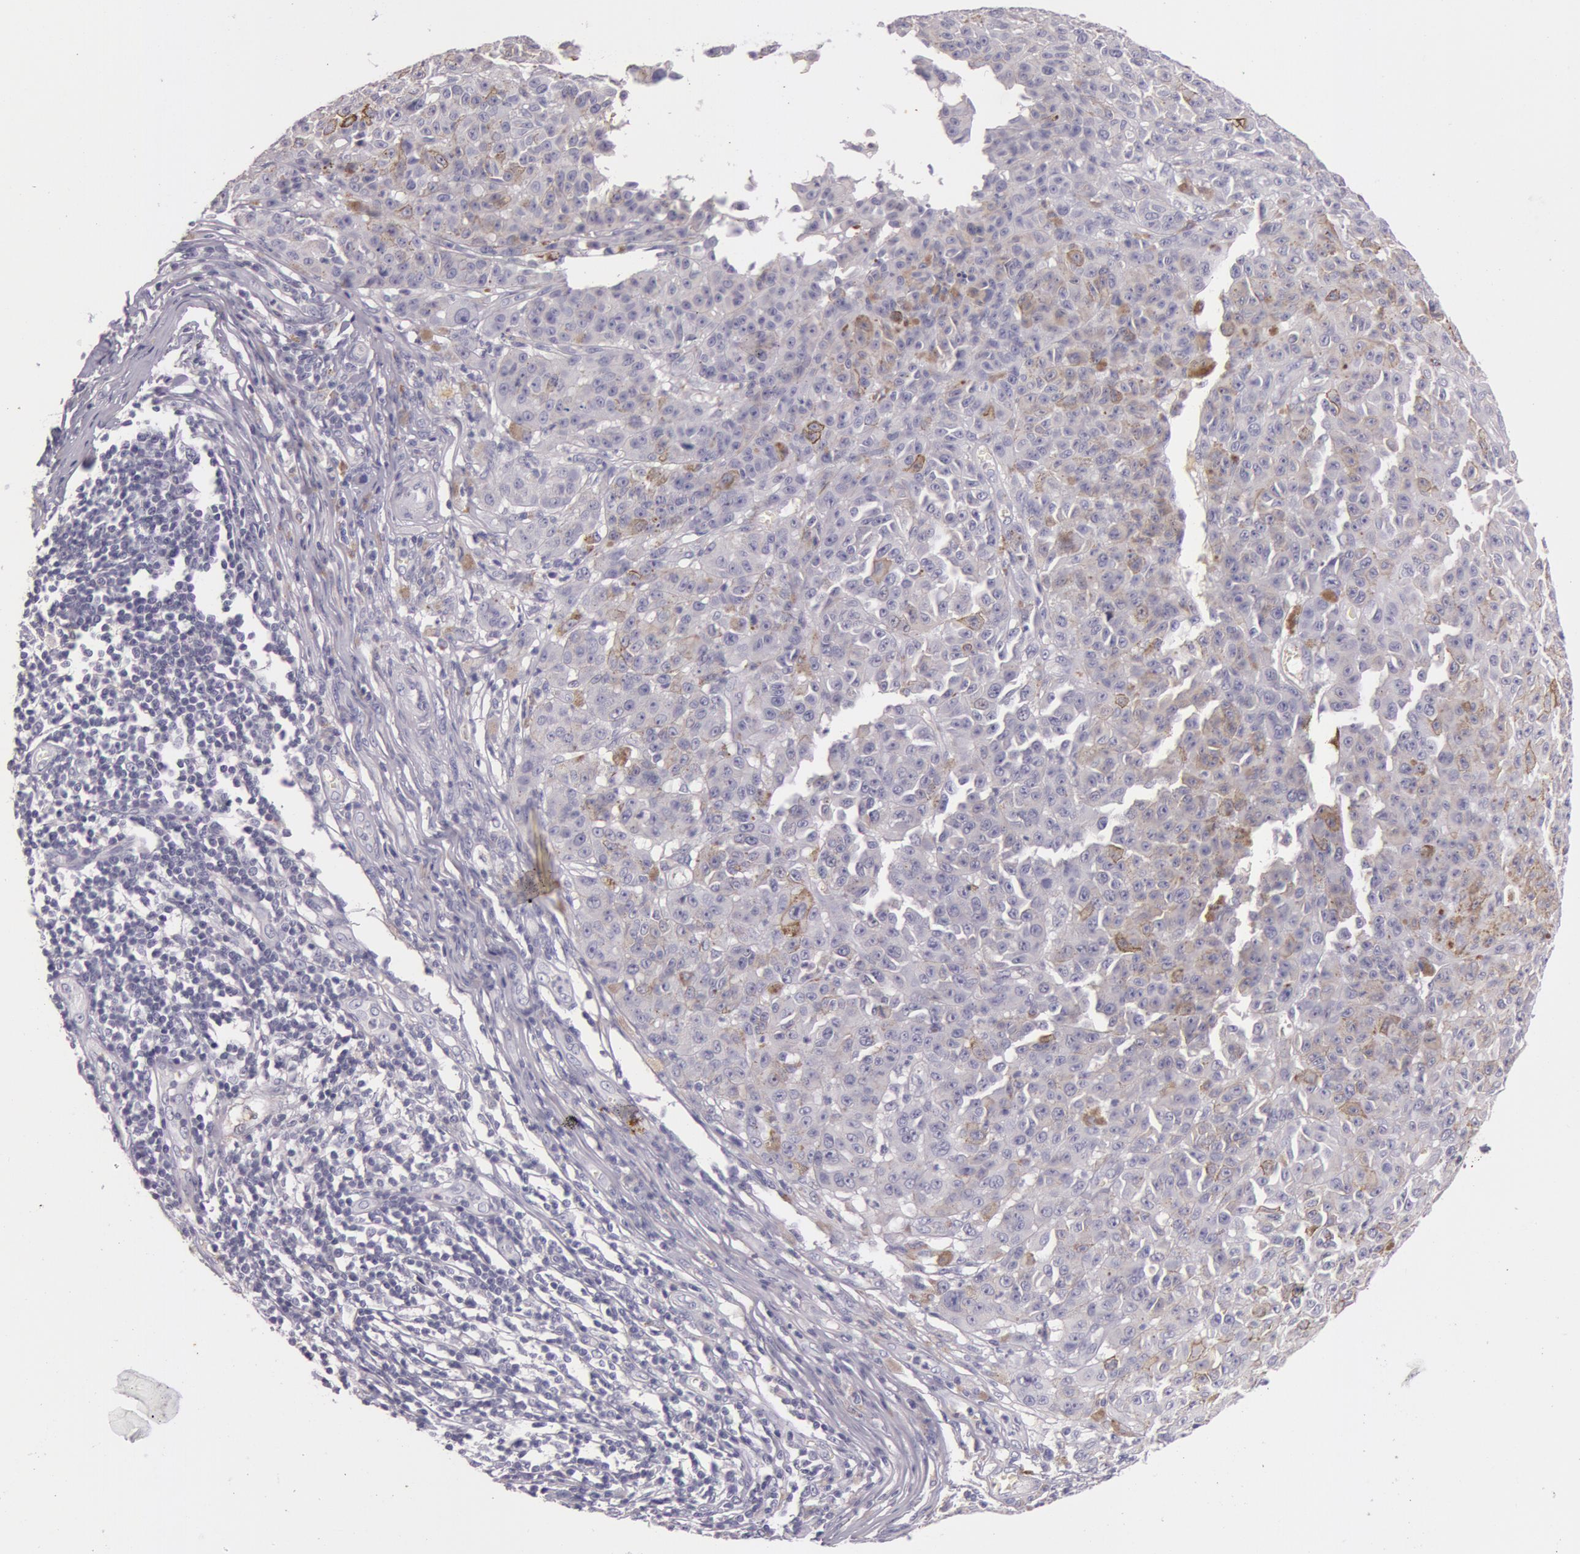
{"staining": {"intensity": "moderate", "quantity": "<25%", "location": "cytoplasmic/membranous"}, "tissue": "melanoma", "cell_type": "Tumor cells", "image_type": "cancer", "snomed": [{"axis": "morphology", "description": "Malignant melanoma, NOS"}, {"axis": "topography", "description": "Skin"}], "caption": "DAB immunohistochemical staining of human melanoma displays moderate cytoplasmic/membranous protein positivity in approximately <25% of tumor cells. (Brightfield microscopy of DAB IHC at high magnification).", "gene": "C4BPA", "patient": {"sex": "male", "age": 64}}